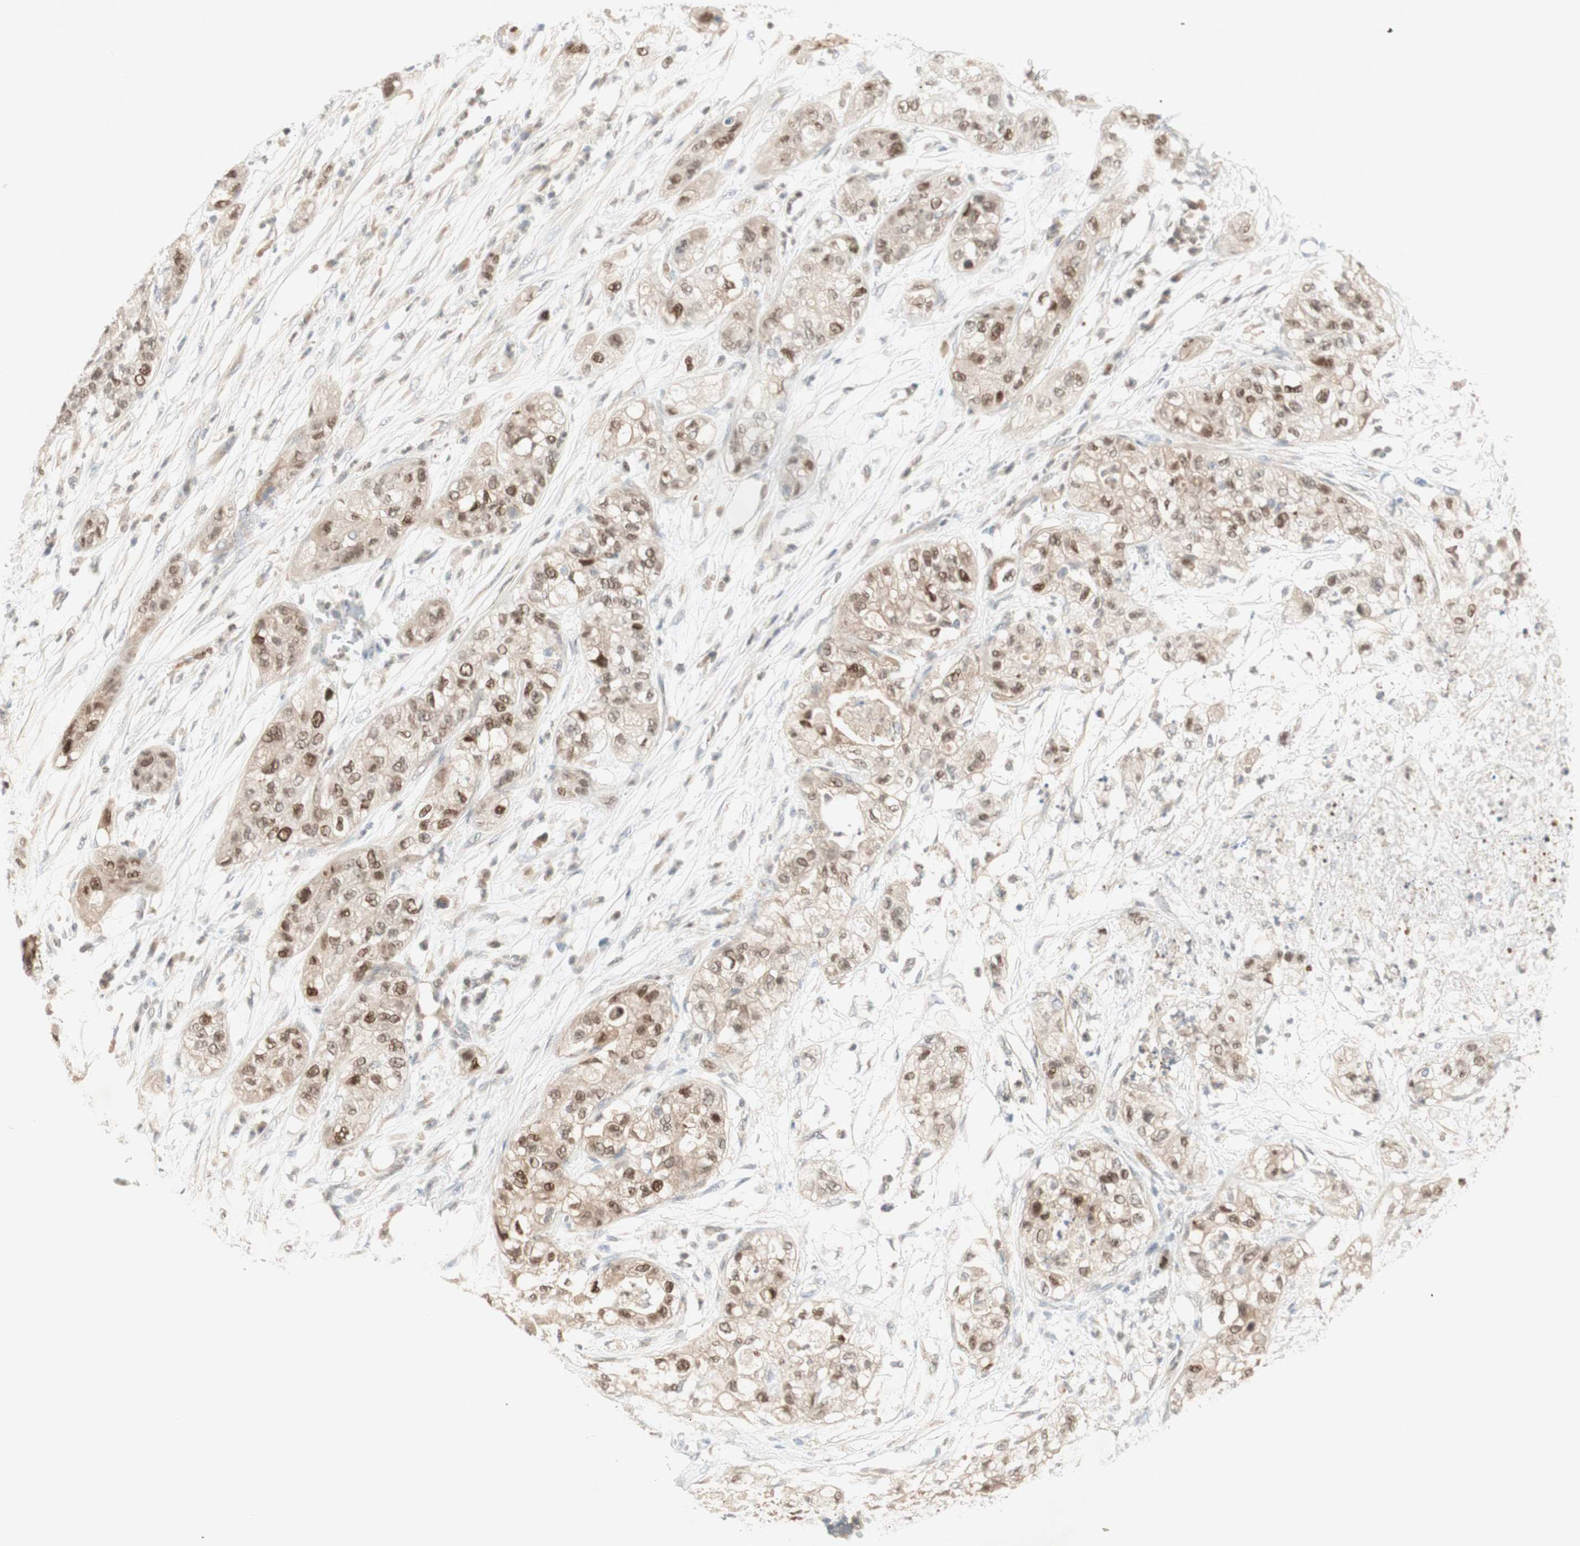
{"staining": {"intensity": "weak", "quantity": ">75%", "location": "cytoplasmic/membranous,nuclear"}, "tissue": "pancreatic cancer", "cell_type": "Tumor cells", "image_type": "cancer", "snomed": [{"axis": "morphology", "description": "Adenocarcinoma, NOS"}, {"axis": "topography", "description": "Pancreas"}], "caption": "This image reveals immunohistochemistry staining of pancreatic cancer (adenocarcinoma), with low weak cytoplasmic/membranous and nuclear positivity in approximately >75% of tumor cells.", "gene": "RFNG", "patient": {"sex": "female", "age": 78}}